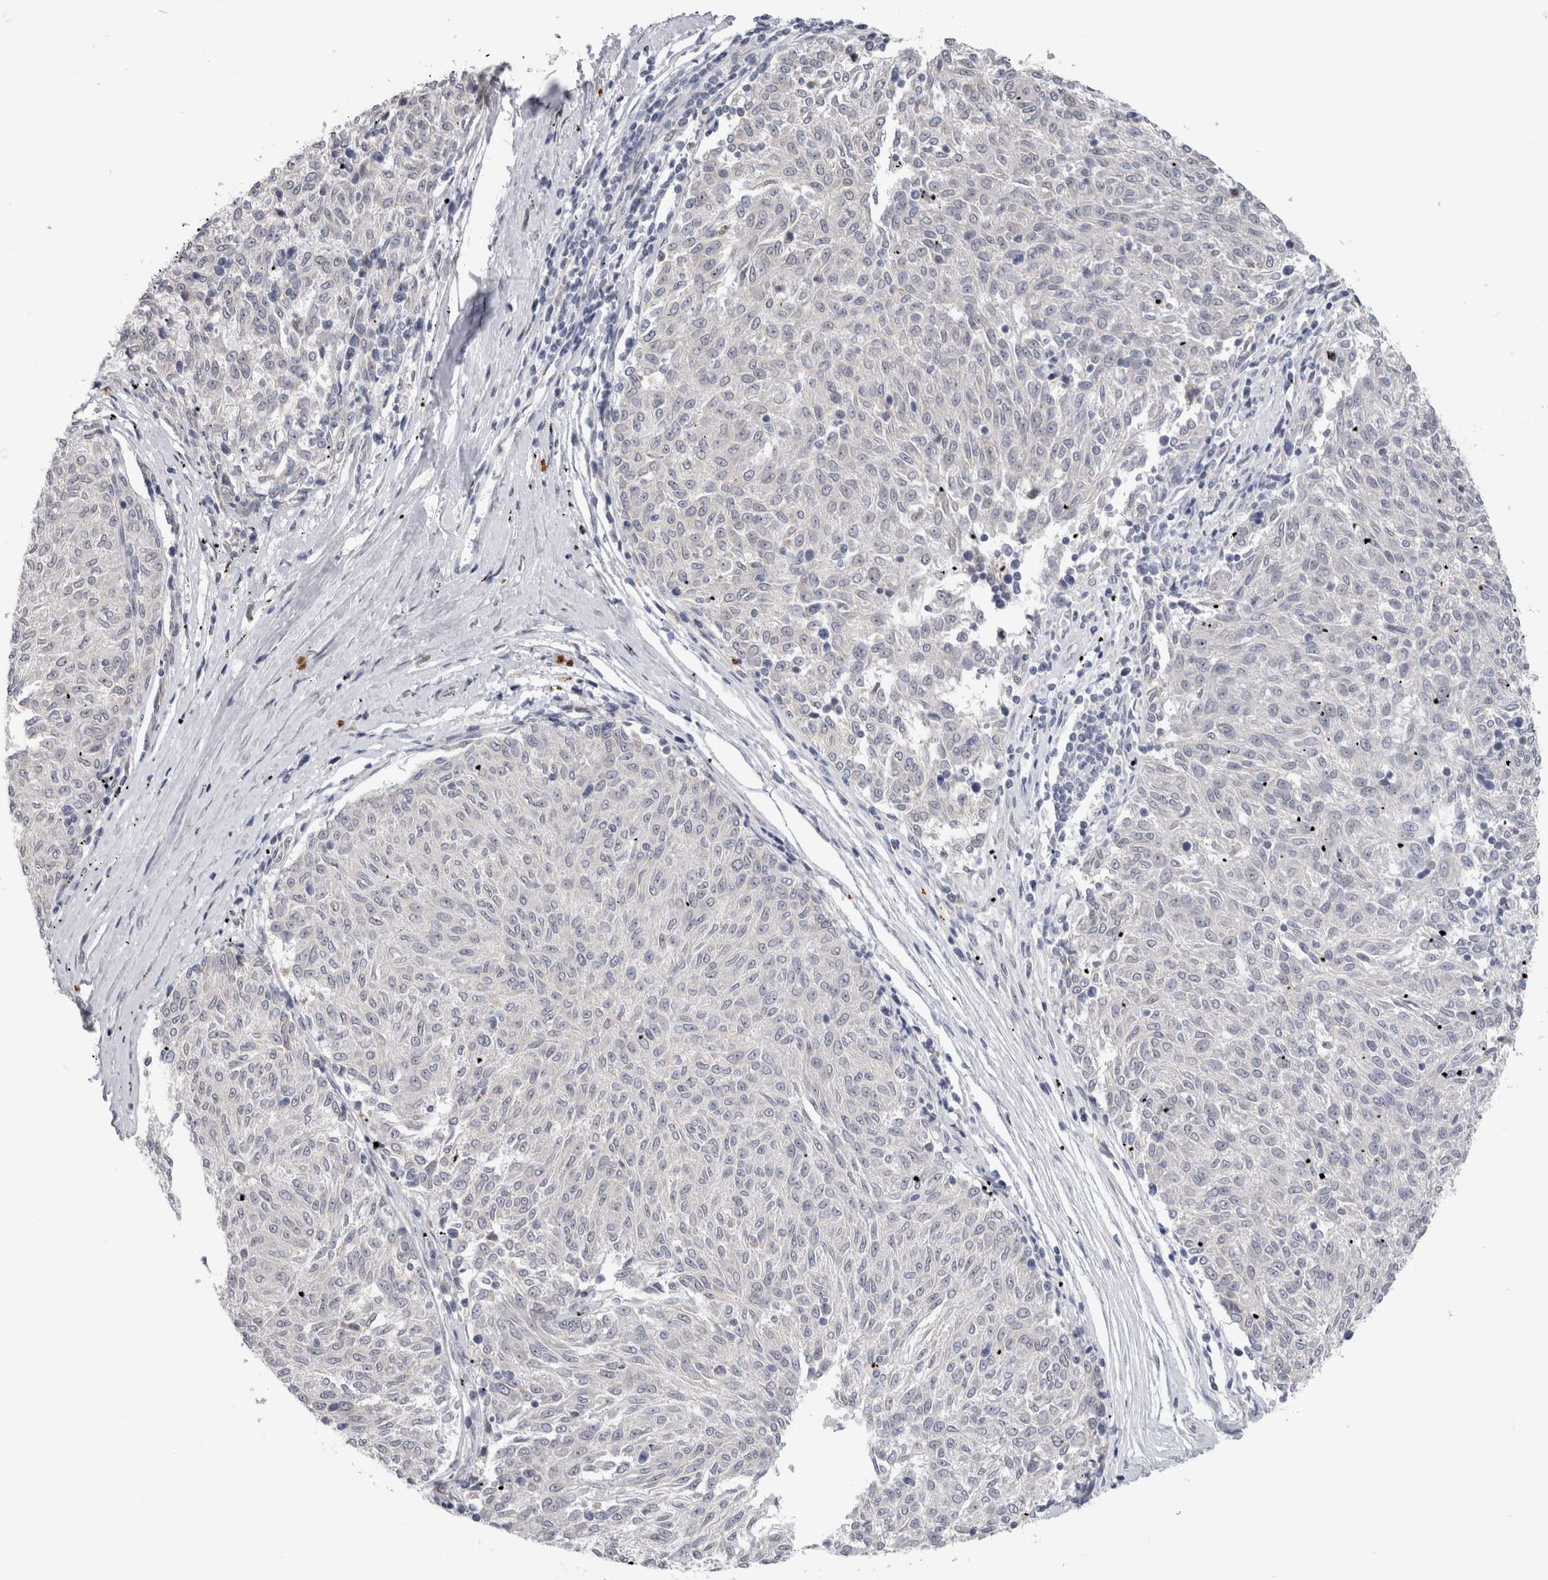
{"staining": {"intensity": "negative", "quantity": "none", "location": "none"}, "tissue": "melanoma", "cell_type": "Tumor cells", "image_type": "cancer", "snomed": [{"axis": "morphology", "description": "Malignant melanoma, NOS"}, {"axis": "topography", "description": "Skin"}], "caption": "Immunohistochemistry image of melanoma stained for a protein (brown), which shows no positivity in tumor cells. Brightfield microscopy of immunohistochemistry (IHC) stained with DAB (brown) and hematoxylin (blue), captured at high magnification.", "gene": "TMEM242", "patient": {"sex": "female", "age": 72}}